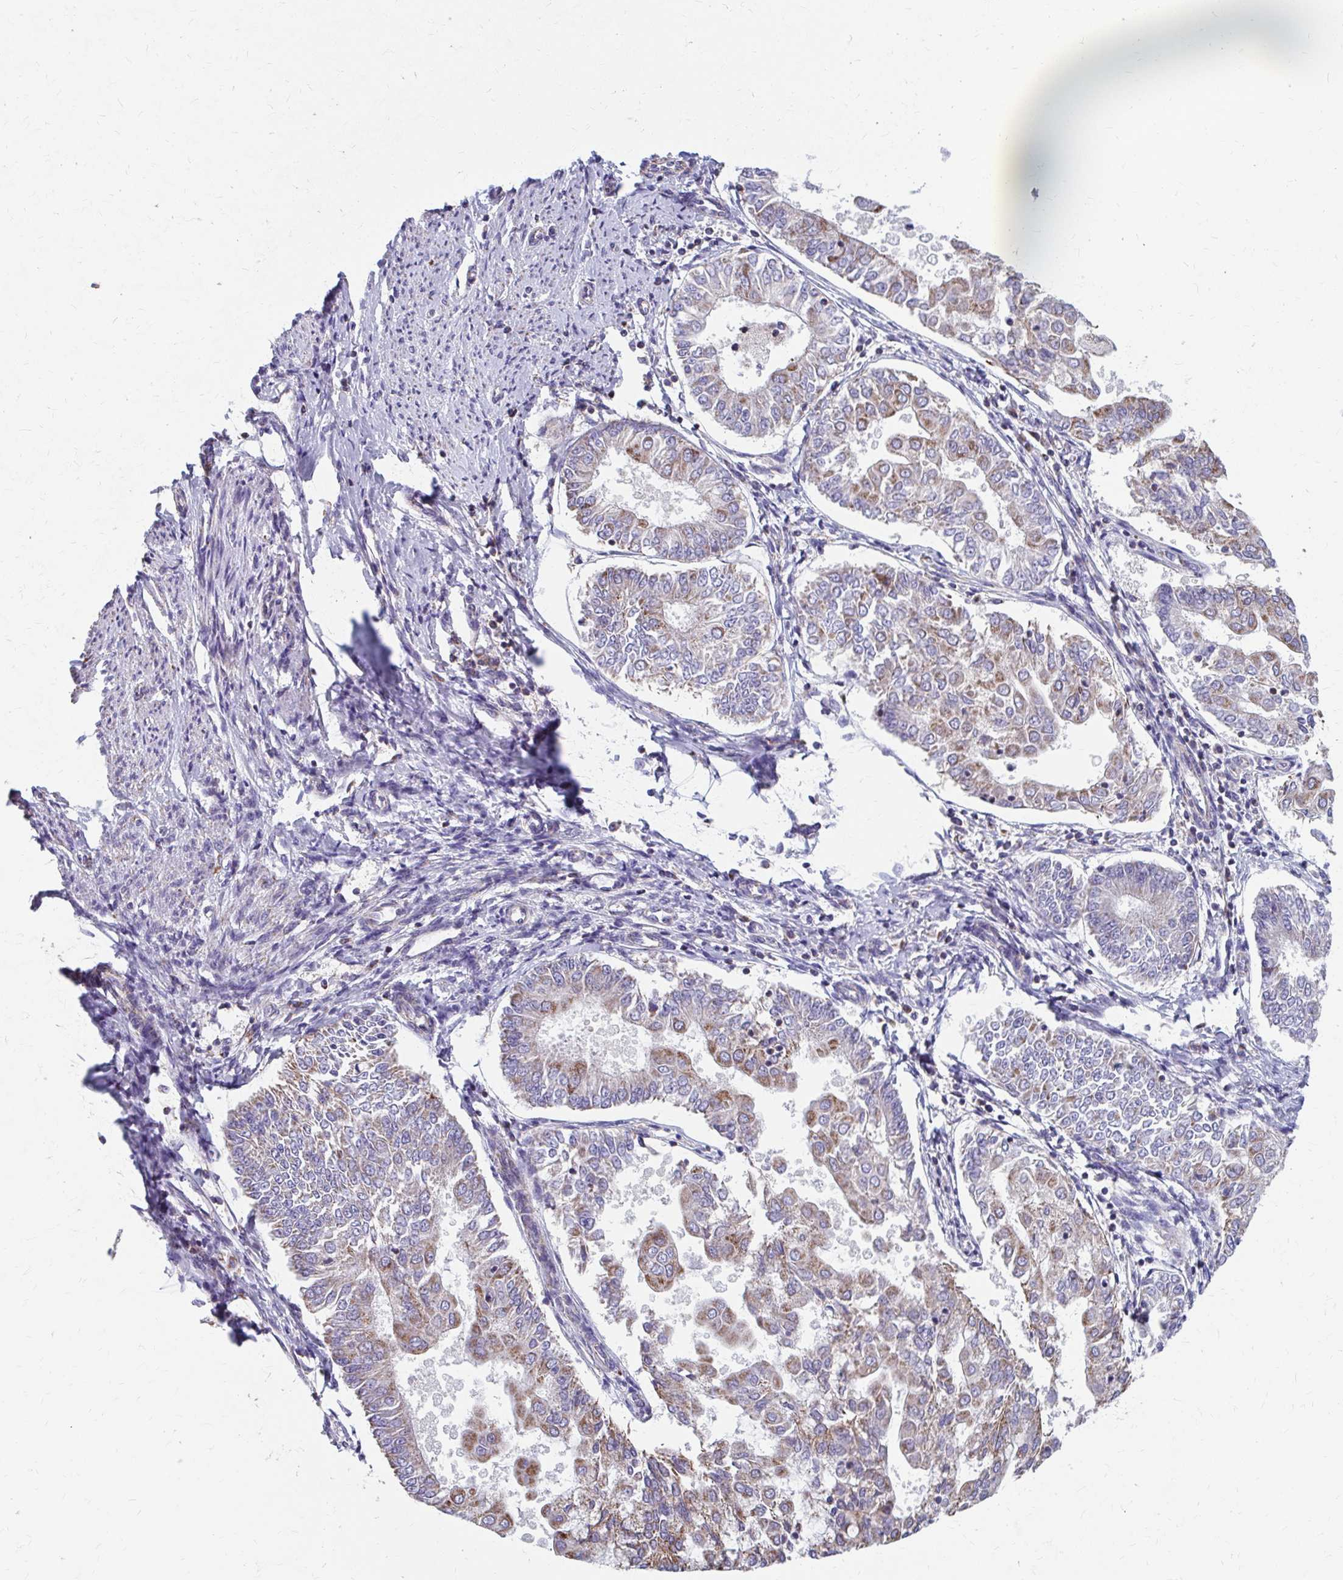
{"staining": {"intensity": "moderate", "quantity": "25%-75%", "location": "cytoplasmic/membranous"}, "tissue": "endometrial cancer", "cell_type": "Tumor cells", "image_type": "cancer", "snomed": [{"axis": "morphology", "description": "Adenocarcinoma, NOS"}, {"axis": "topography", "description": "Endometrium"}], "caption": "Endometrial cancer stained with immunohistochemistry shows moderate cytoplasmic/membranous expression in approximately 25%-75% of tumor cells. The staining was performed using DAB, with brown indicating positive protein expression. Nuclei are stained blue with hematoxylin.", "gene": "RCC1L", "patient": {"sex": "female", "age": 68}}